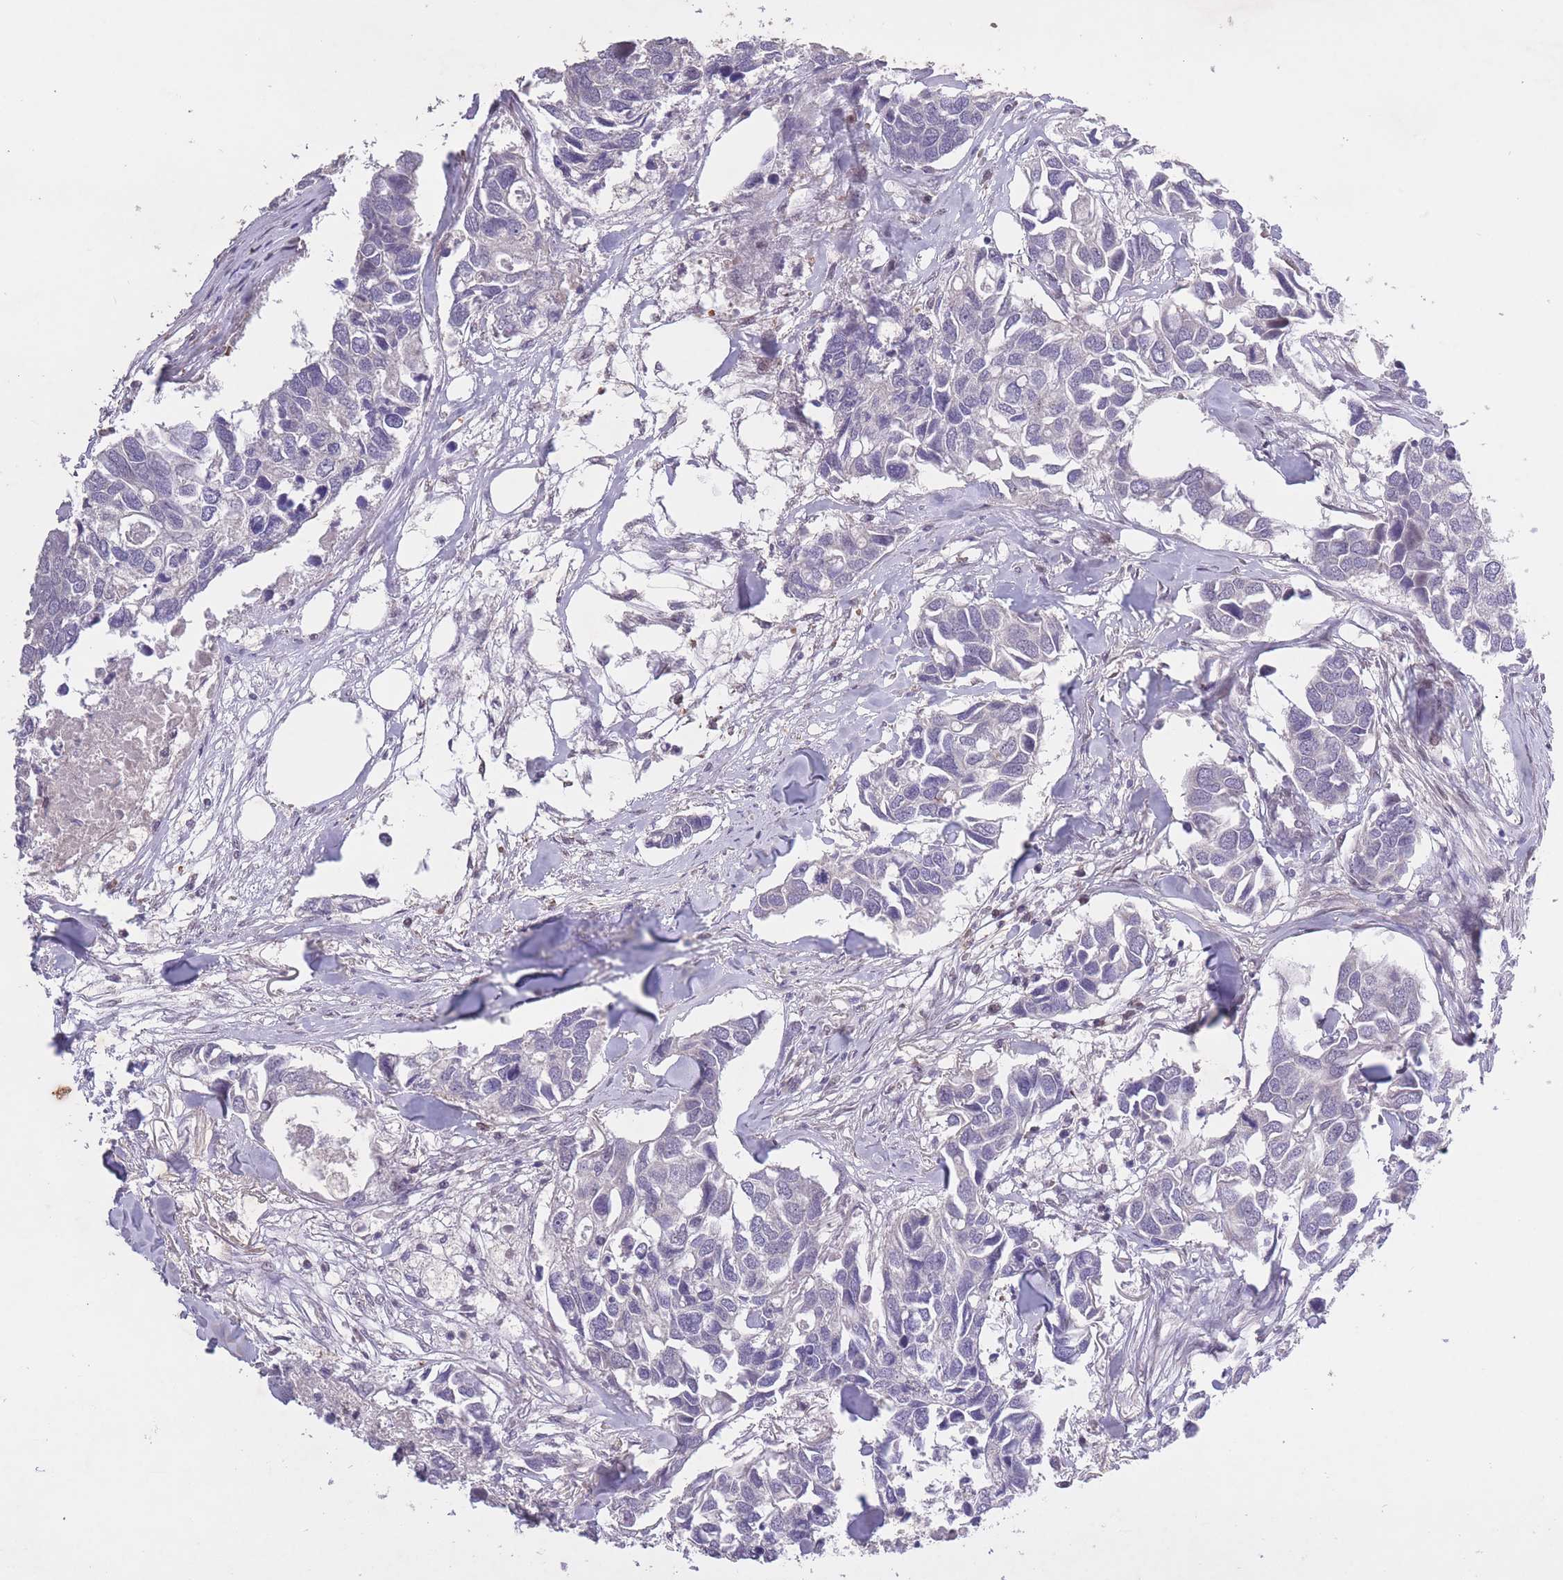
{"staining": {"intensity": "negative", "quantity": "none", "location": "none"}, "tissue": "breast cancer", "cell_type": "Tumor cells", "image_type": "cancer", "snomed": [{"axis": "morphology", "description": "Duct carcinoma"}, {"axis": "topography", "description": "Breast"}], "caption": "The IHC photomicrograph has no significant expression in tumor cells of breast cancer tissue.", "gene": "CBX6", "patient": {"sex": "female", "age": 83}}